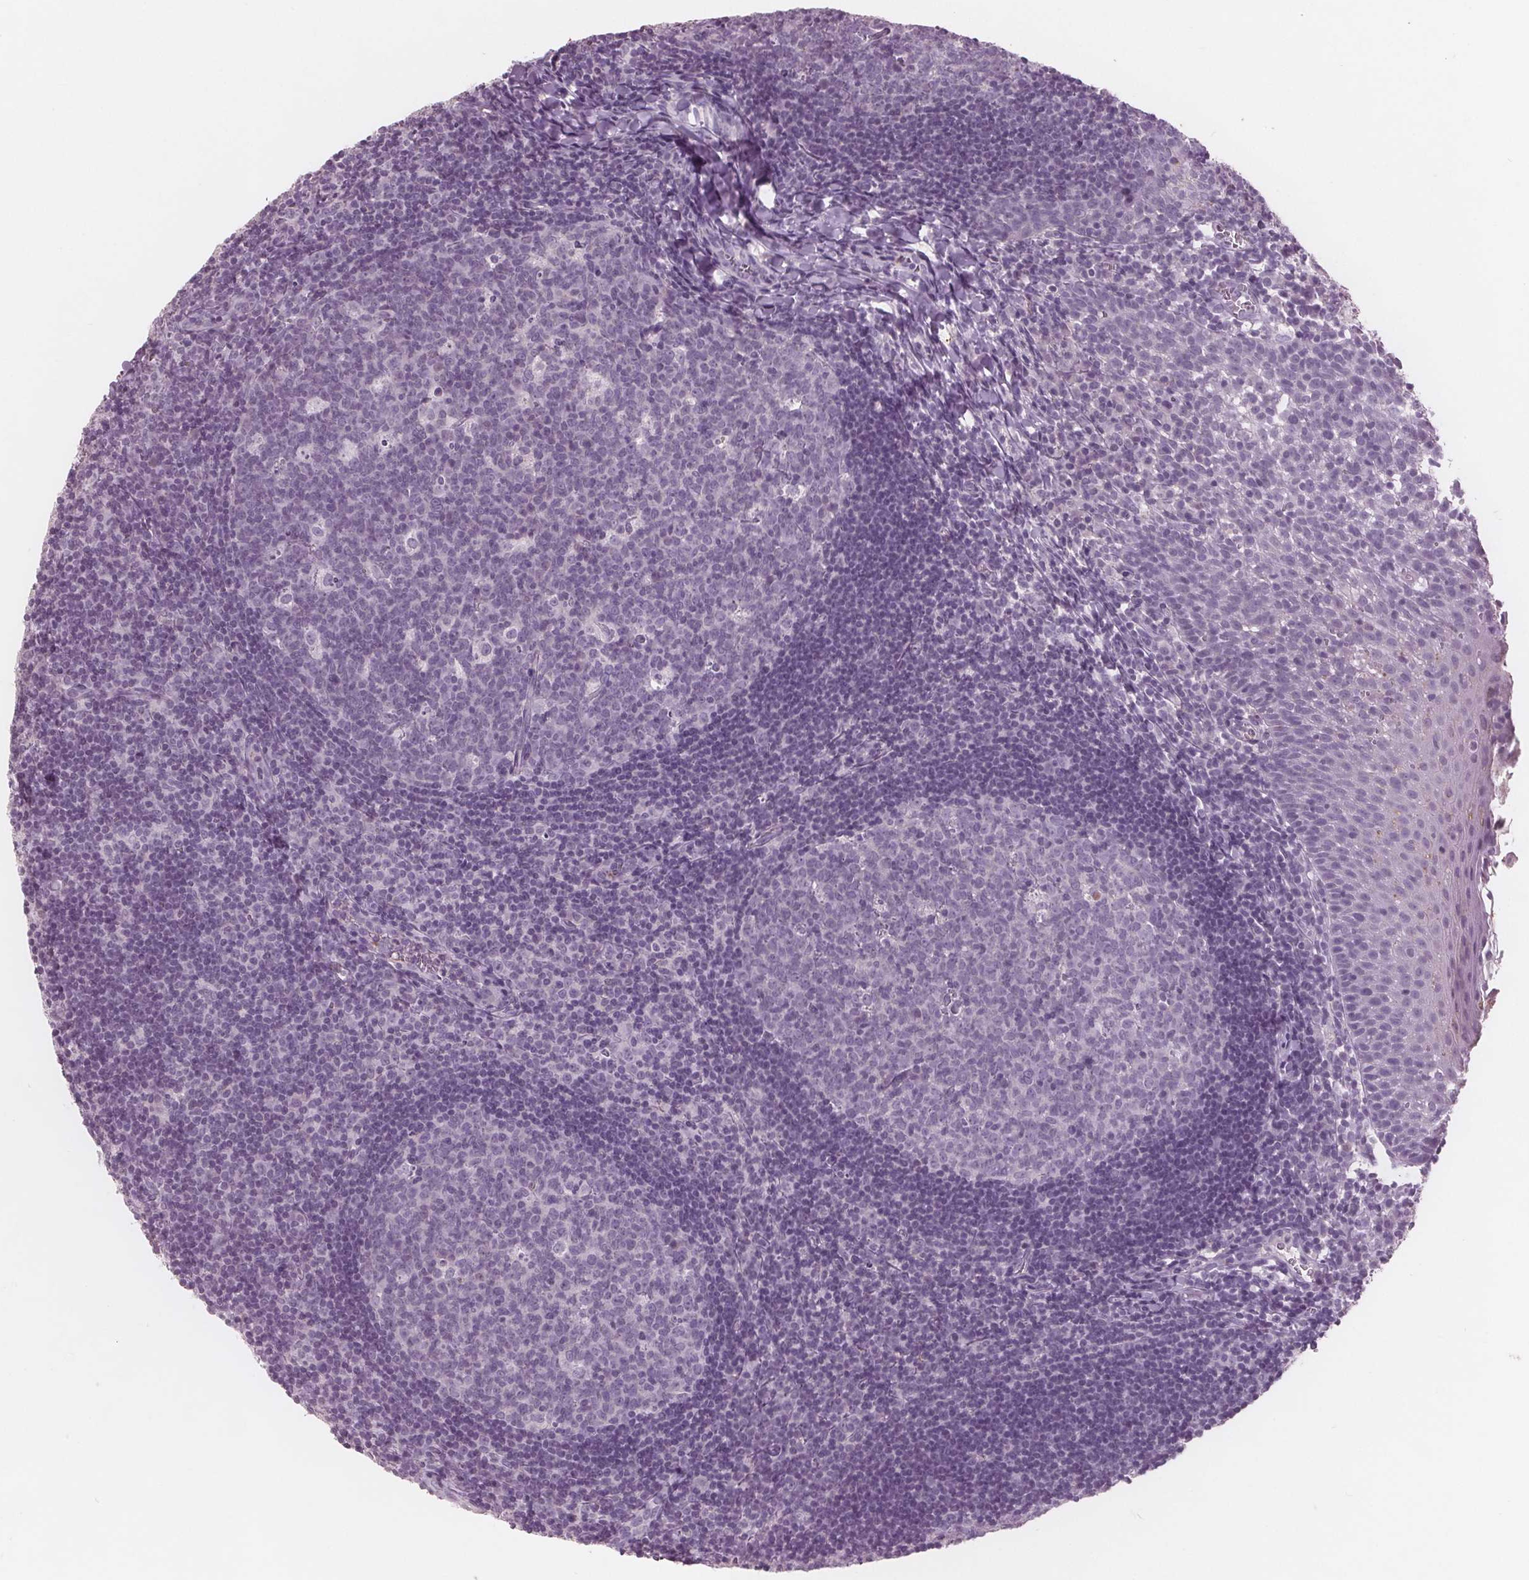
{"staining": {"intensity": "negative", "quantity": "none", "location": "none"}, "tissue": "lymph node", "cell_type": "Germinal center cells", "image_type": "normal", "snomed": [{"axis": "morphology", "description": "Normal tissue, NOS"}, {"axis": "topography", "description": "Lymph node"}], "caption": "Immunohistochemistry photomicrograph of benign lymph node: lymph node stained with DAB demonstrates no significant protein staining in germinal center cells. Brightfield microscopy of immunohistochemistry (IHC) stained with DAB (brown) and hematoxylin (blue), captured at high magnification.", "gene": "PTPN14", "patient": {"sex": "female", "age": 21}}